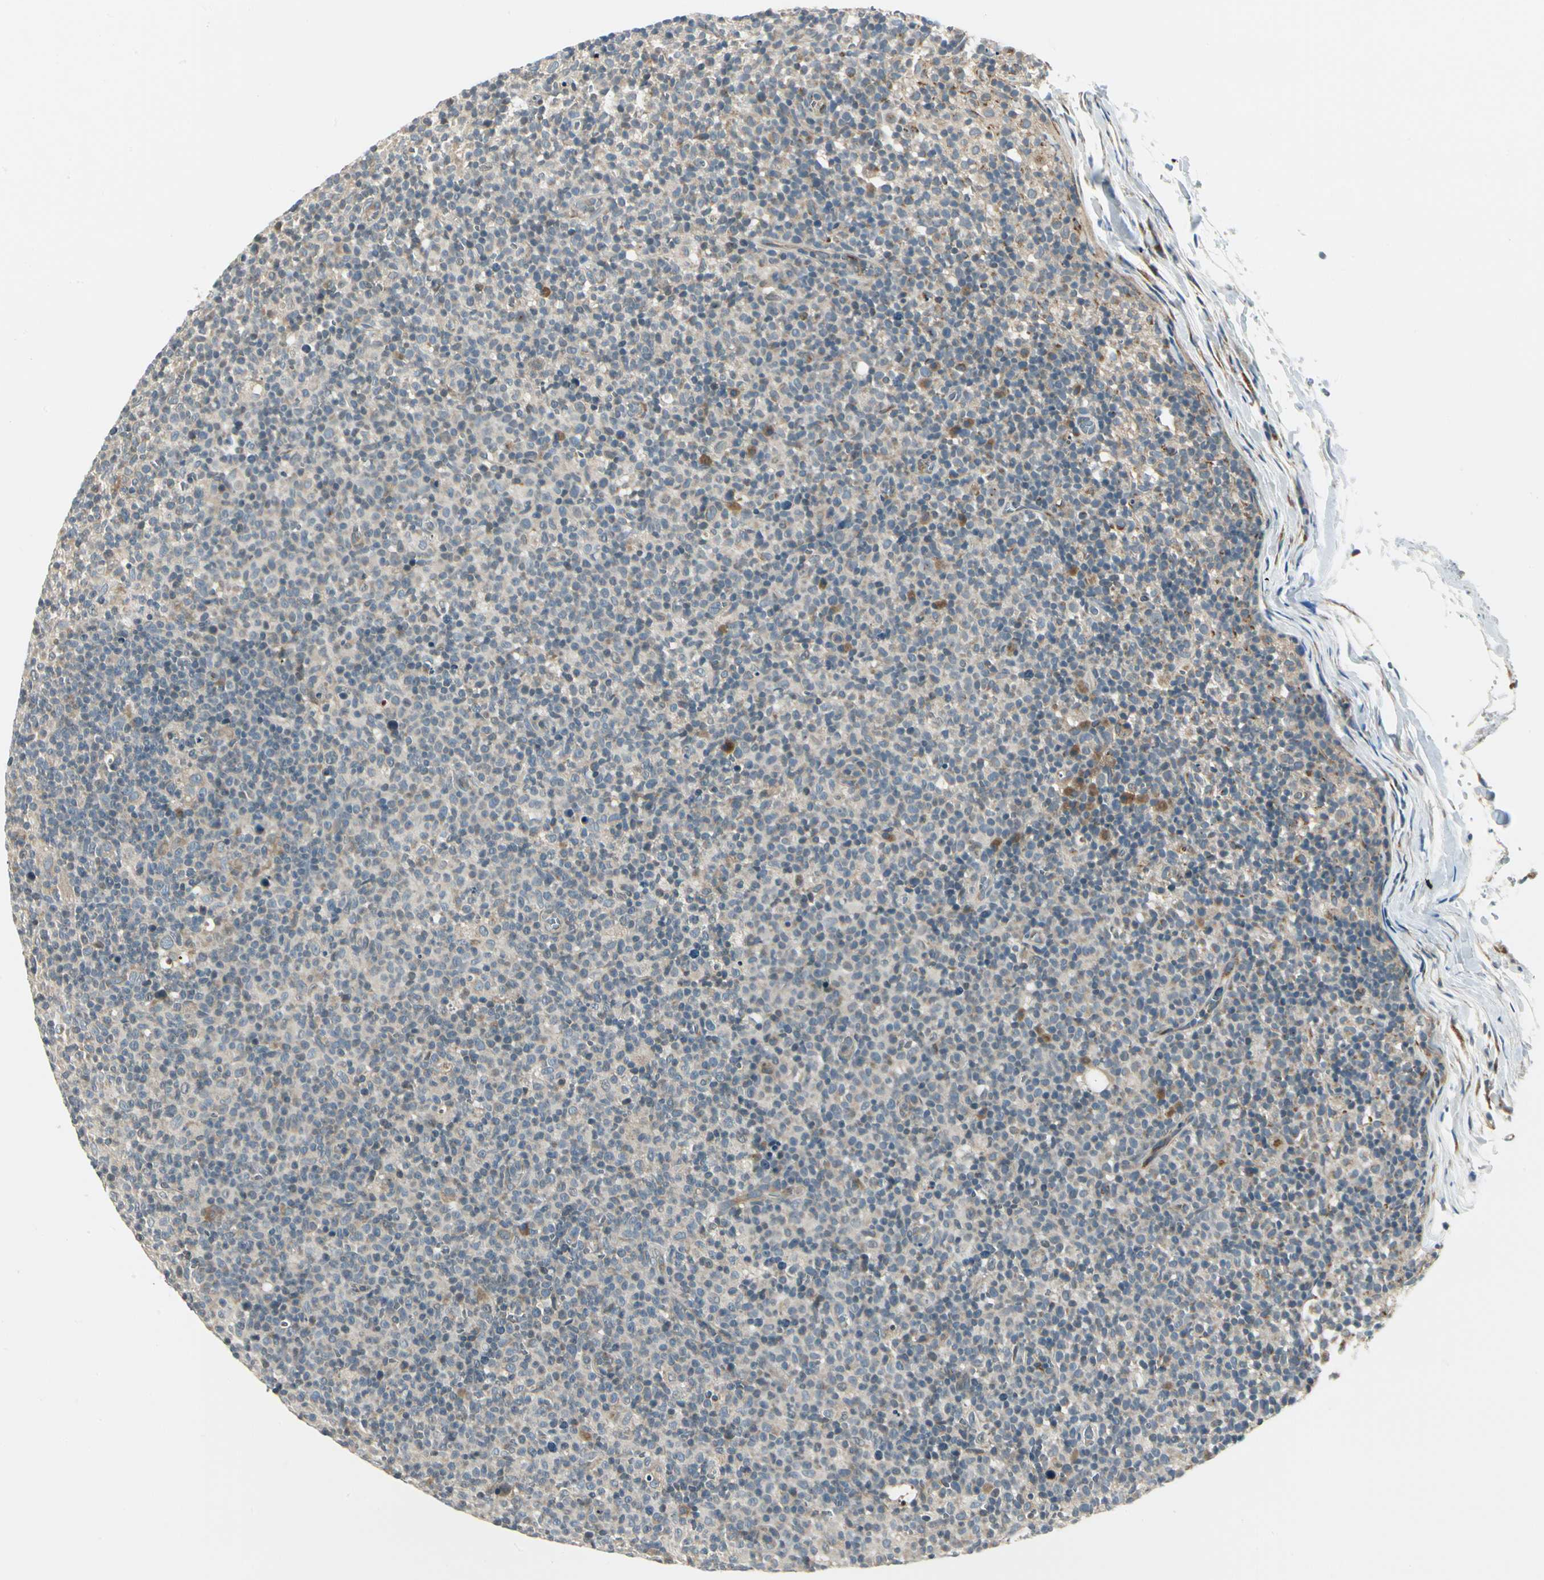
{"staining": {"intensity": "weak", "quantity": "25%-75%", "location": "cytoplasmic/membranous"}, "tissue": "lymph node", "cell_type": "Germinal center cells", "image_type": "normal", "snomed": [{"axis": "morphology", "description": "Normal tissue, NOS"}, {"axis": "morphology", "description": "Inflammation, NOS"}, {"axis": "topography", "description": "Lymph node"}], "caption": "This image displays immunohistochemistry (IHC) staining of benign lymph node, with low weak cytoplasmic/membranous positivity in approximately 25%-75% of germinal center cells.", "gene": "BNIP1", "patient": {"sex": "male", "age": 55}}